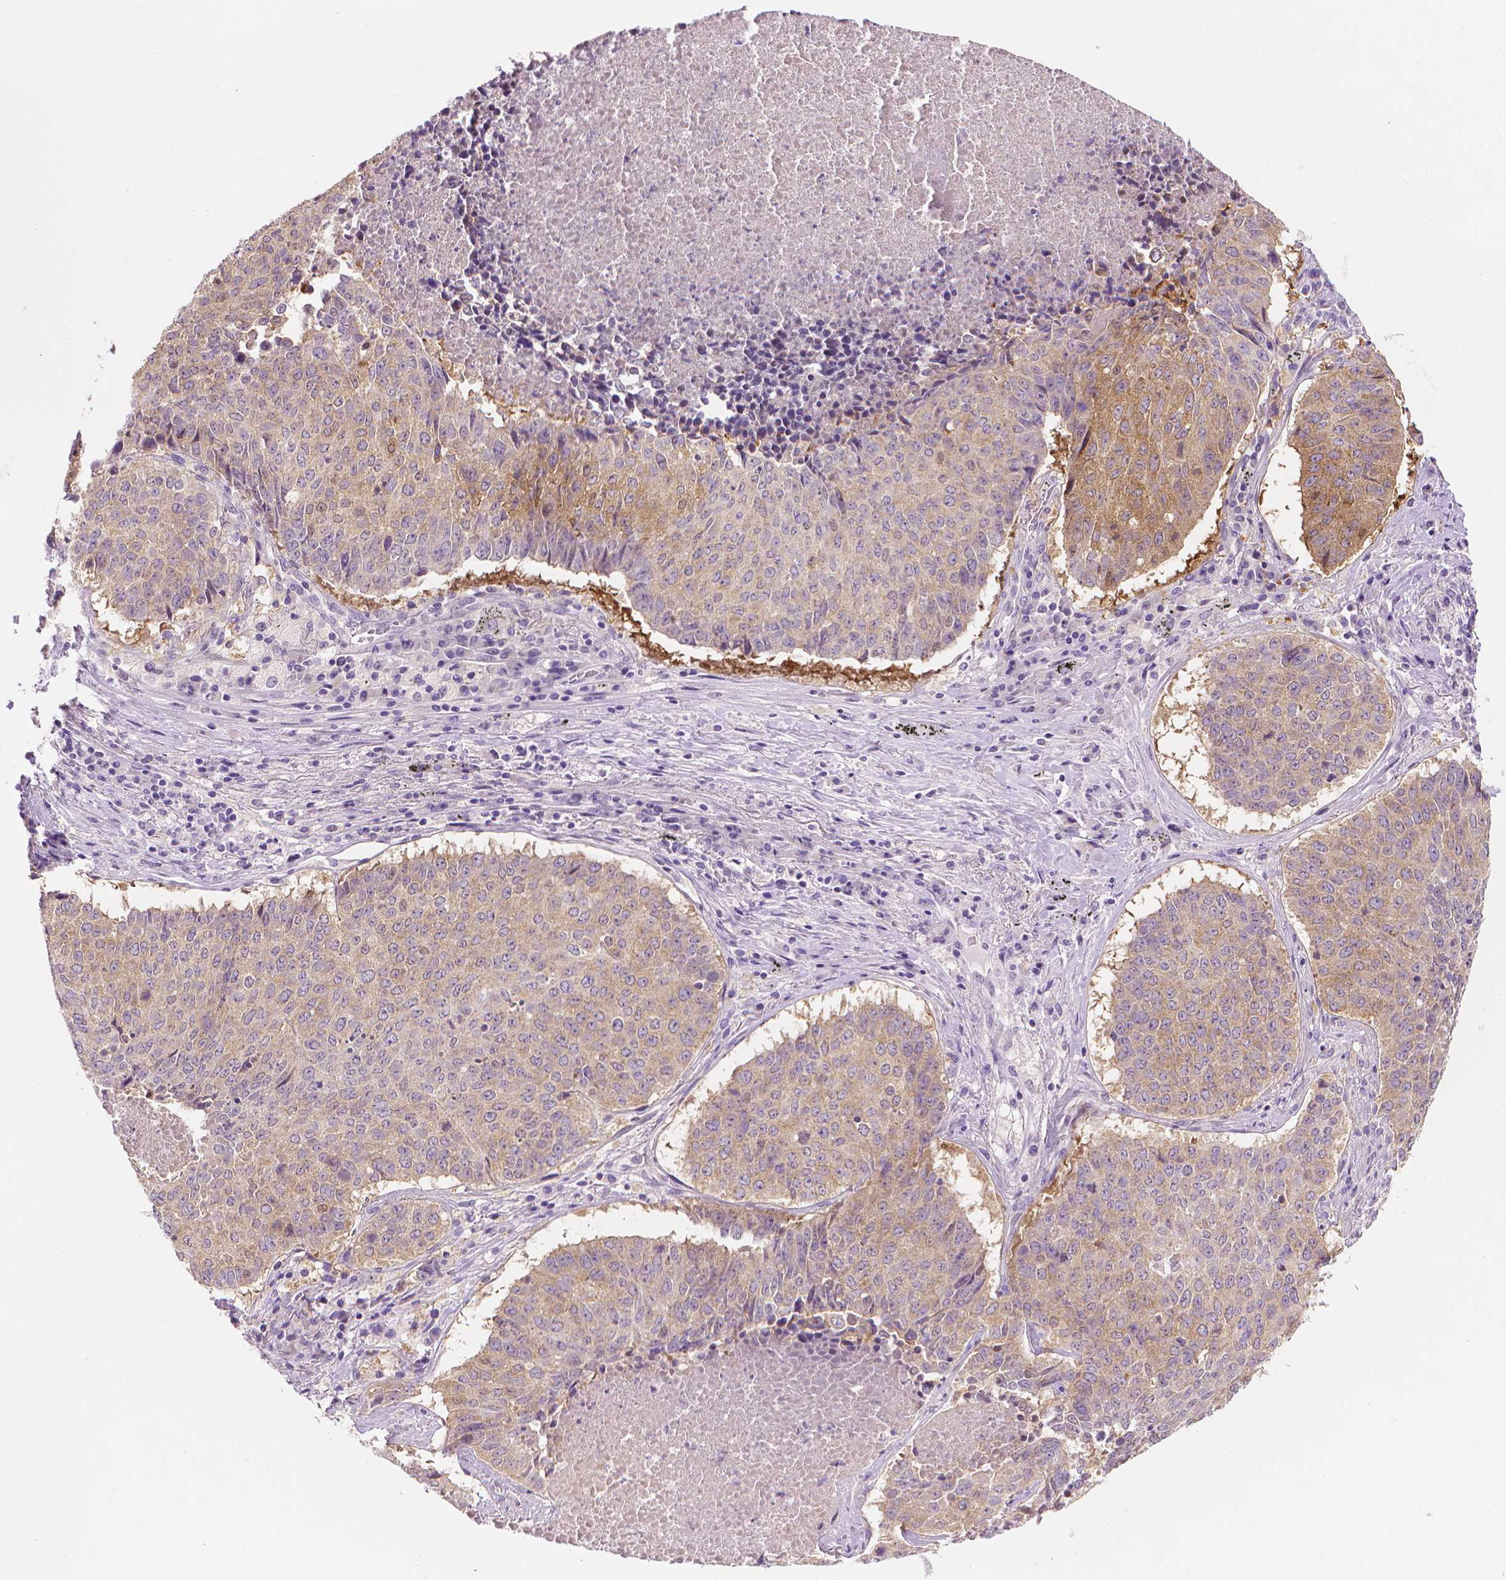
{"staining": {"intensity": "moderate", "quantity": "25%-75%", "location": "cytoplasmic/membranous"}, "tissue": "lung cancer", "cell_type": "Tumor cells", "image_type": "cancer", "snomed": [{"axis": "morphology", "description": "Normal tissue, NOS"}, {"axis": "morphology", "description": "Squamous cell carcinoma, NOS"}, {"axis": "topography", "description": "Bronchus"}, {"axis": "topography", "description": "Lung"}], "caption": "The image reveals immunohistochemical staining of lung cancer. There is moderate cytoplasmic/membranous staining is present in approximately 25%-75% of tumor cells.", "gene": "FASN", "patient": {"sex": "male", "age": 64}}